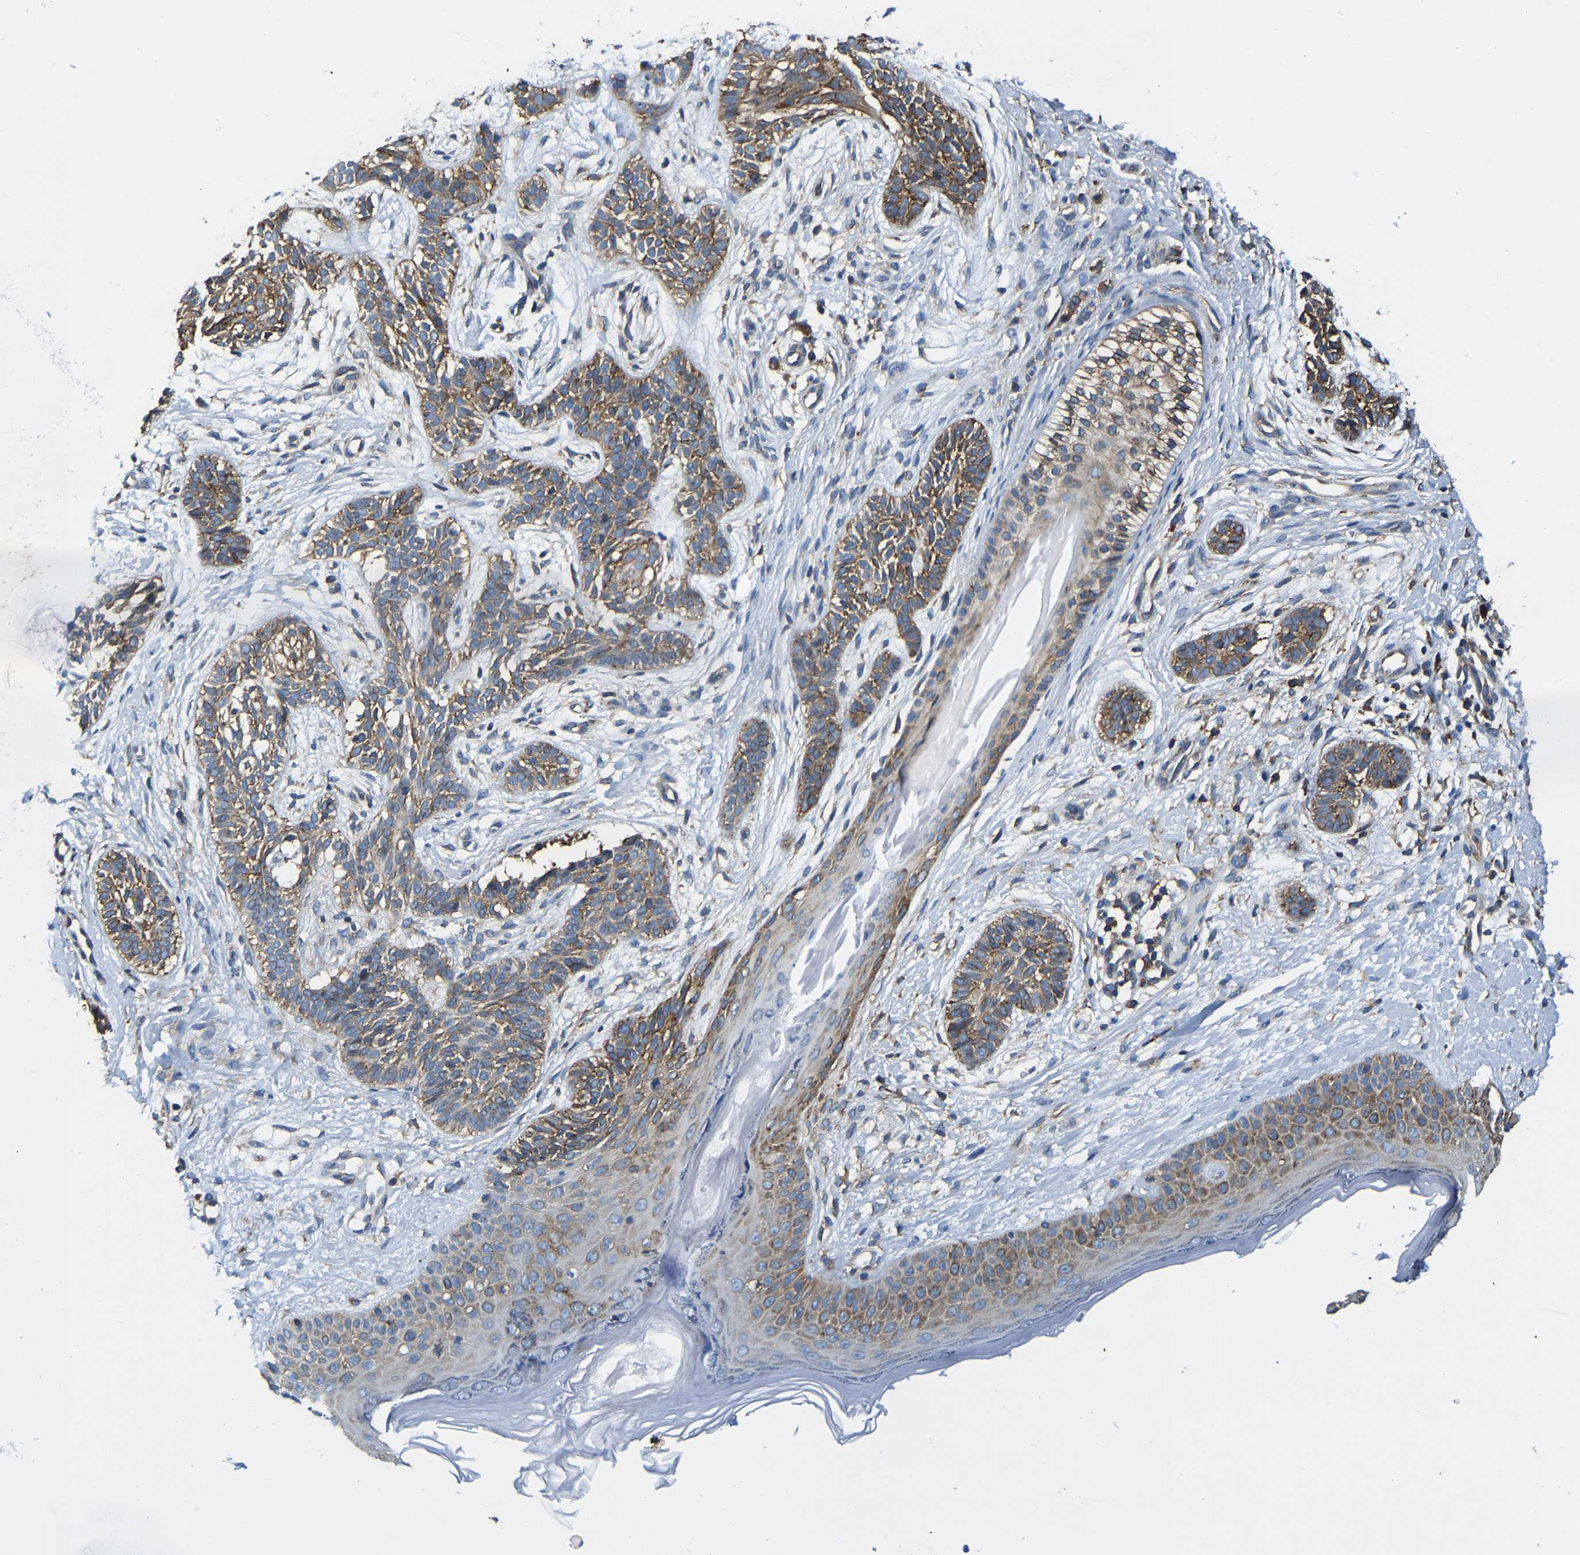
{"staining": {"intensity": "strong", "quantity": ">75%", "location": "cytoplasmic/membranous"}, "tissue": "skin cancer", "cell_type": "Tumor cells", "image_type": "cancer", "snomed": [{"axis": "morphology", "description": "Normal tissue, NOS"}, {"axis": "morphology", "description": "Basal cell carcinoma"}, {"axis": "topography", "description": "Skin"}], "caption": "Skin basal cell carcinoma stained with a protein marker shows strong staining in tumor cells.", "gene": "G3BP2", "patient": {"sex": "male", "age": 63}}